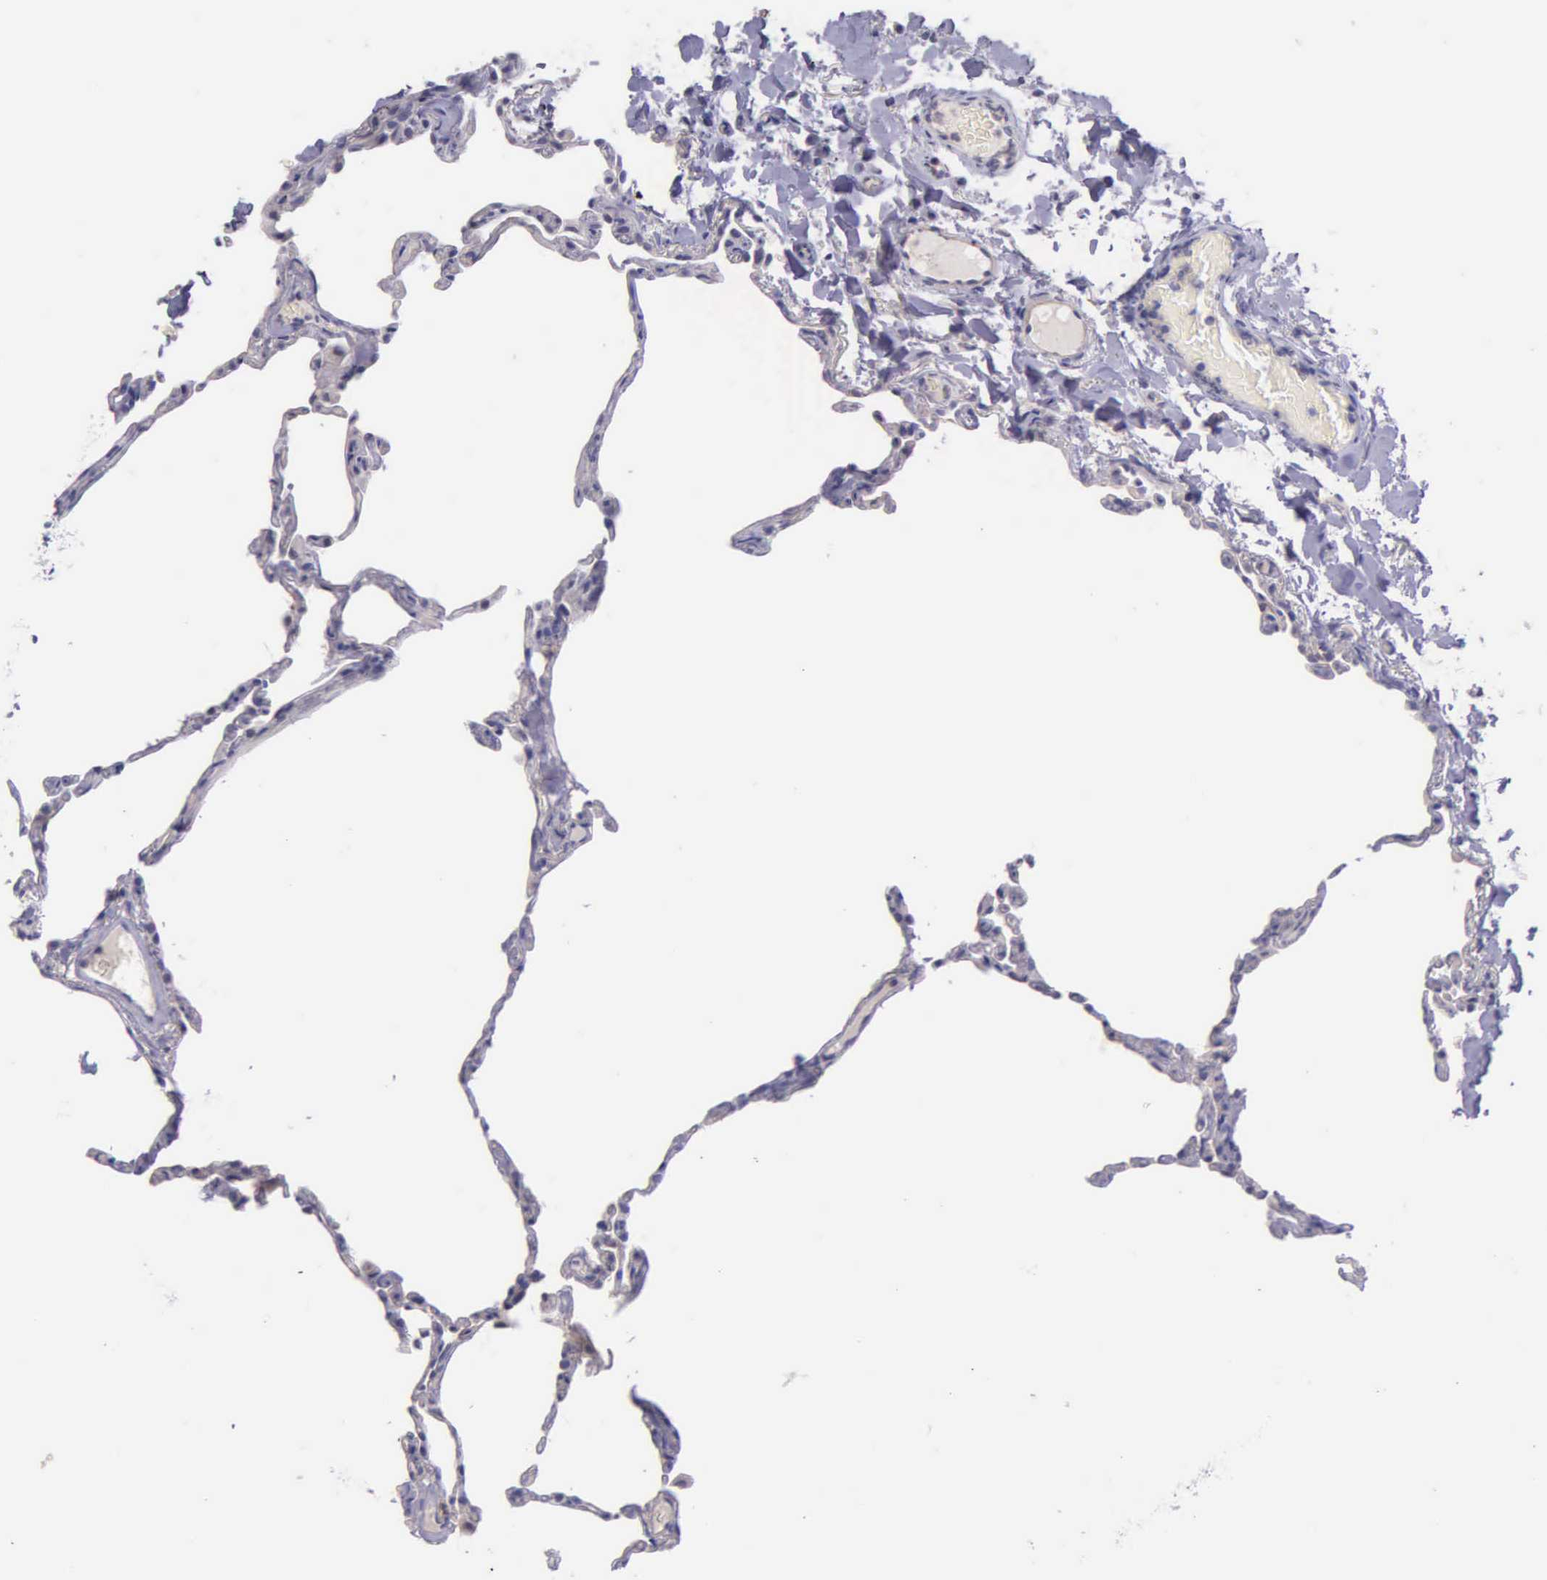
{"staining": {"intensity": "negative", "quantity": "none", "location": "none"}, "tissue": "lung", "cell_type": "Alveolar cells", "image_type": "normal", "snomed": [{"axis": "morphology", "description": "Normal tissue, NOS"}, {"axis": "topography", "description": "Lung"}], "caption": "A high-resolution histopathology image shows immunohistochemistry (IHC) staining of unremarkable lung, which shows no significant expression in alveolar cells.", "gene": "THSD7A", "patient": {"sex": "female", "age": 75}}